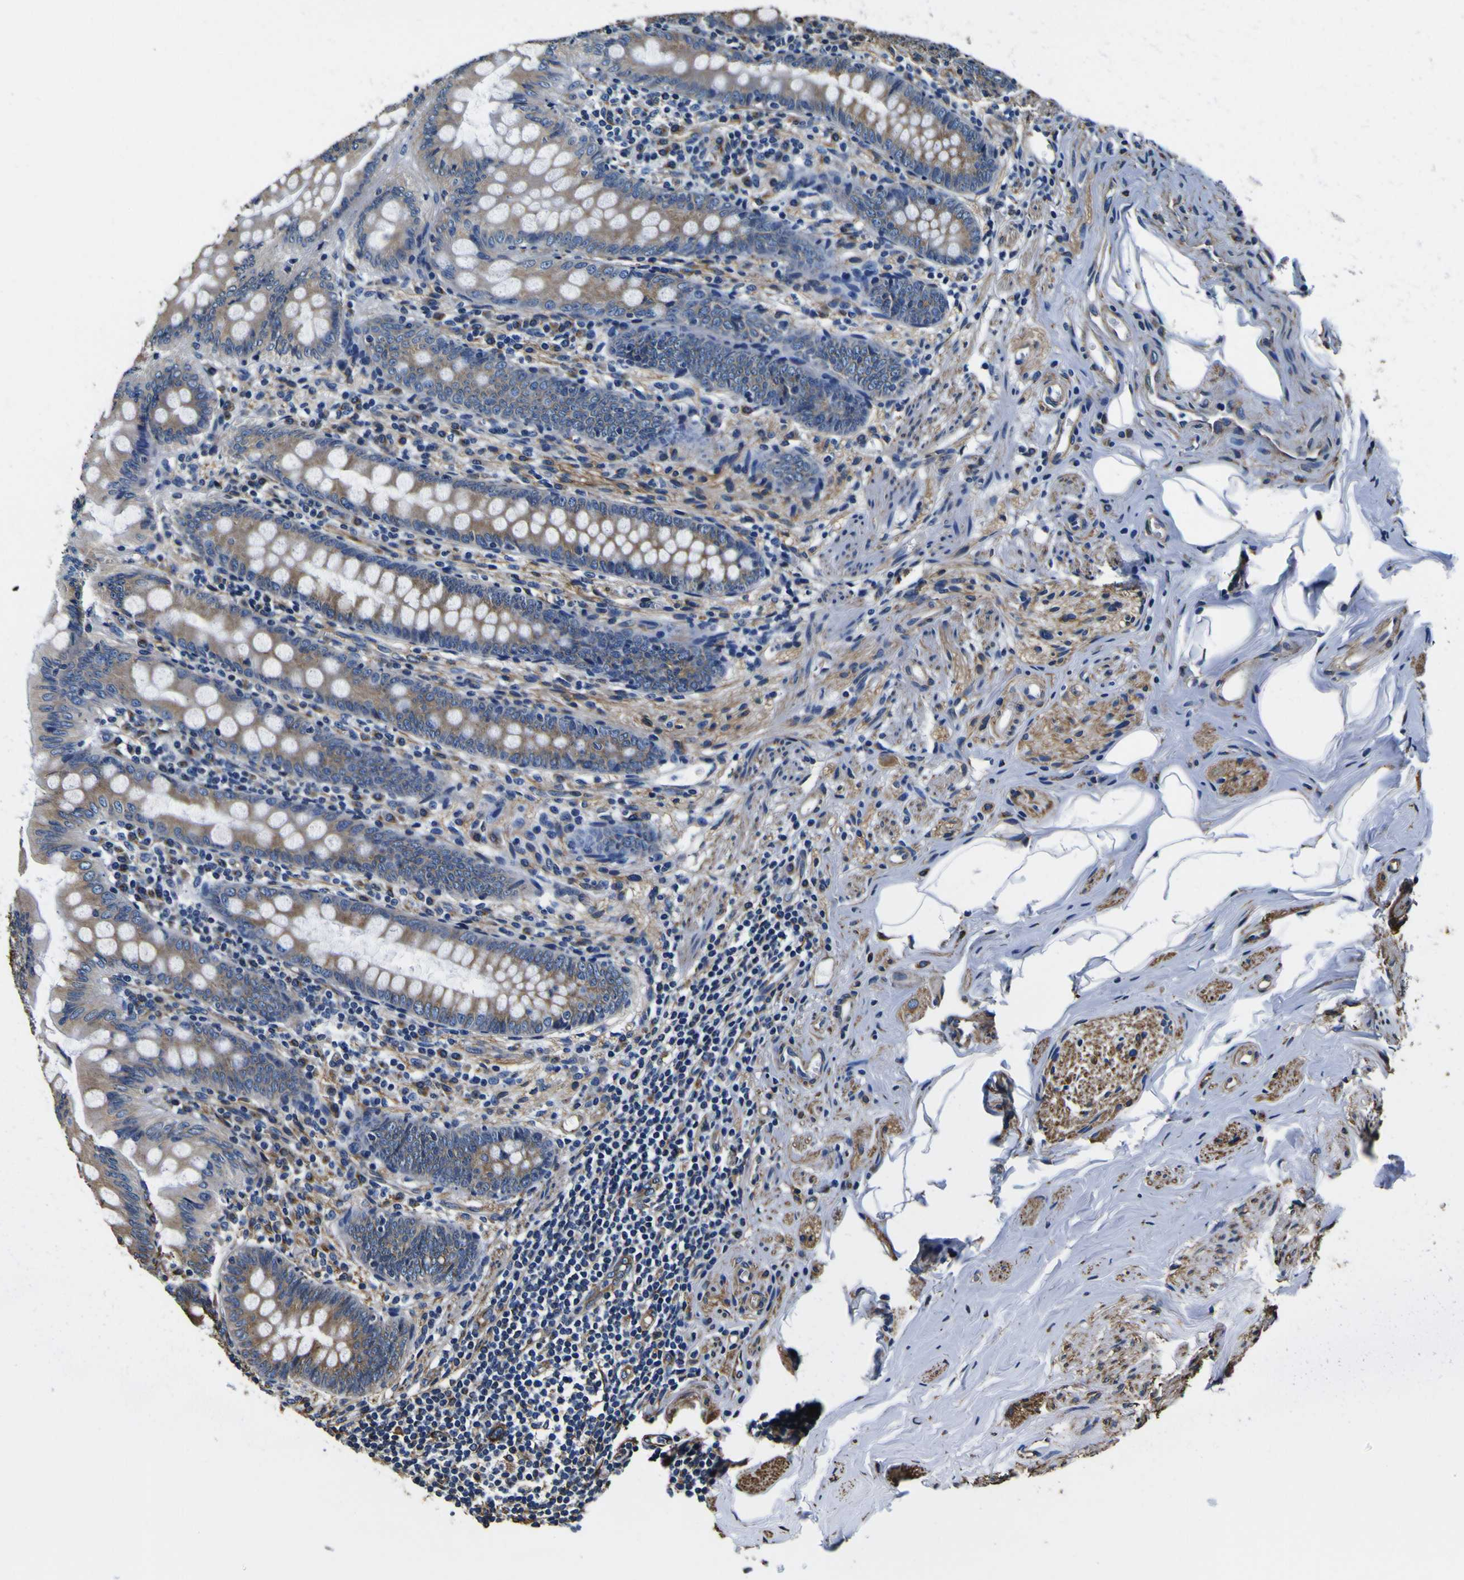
{"staining": {"intensity": "moderate", "quantity": ">75%", "location": "cytoplasmic/membranous"}, "tissue": "appendix", "cell_type": "Glandular cells", "image_type": "normal", "snomed": [{"axis": "morphology", "description": "Normal tissue, NOS"}, {"axis": "topography", "description": "Appendix"}], "caption": "Immunohistochemical staining of benign human appendix displays >75% levels of moderate cytoplasmic/membranous protein staining in approximately >75% of glandular cells.", "gene": "TUBA1B", "patient": {"sex": "female", "age": 77}}